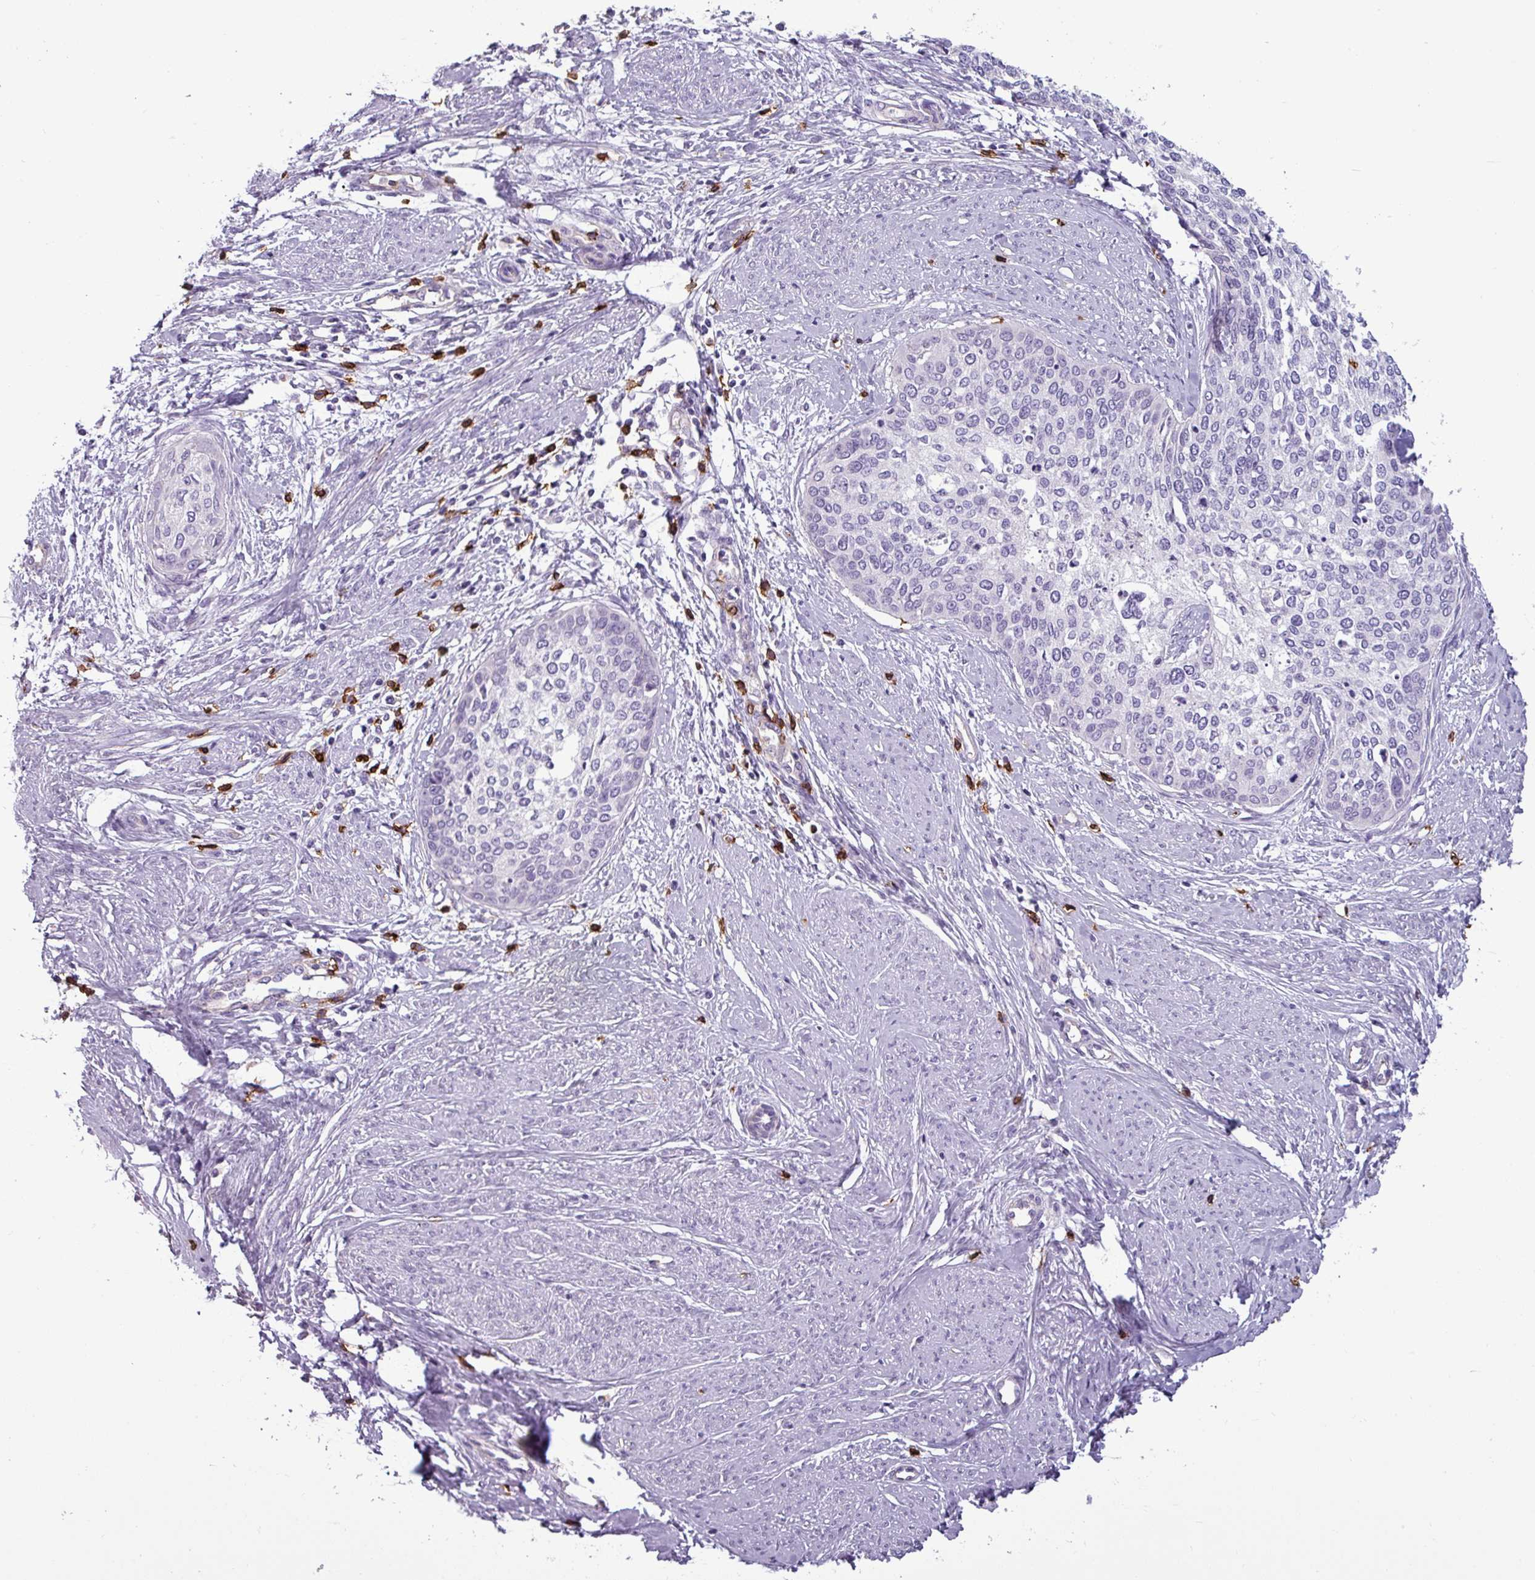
{"staining": {"intensity": "negative", "quantity": "none", "location": "none"}, "tissue": "cervical cancer", "cell_type": "Tumor cells", "image_type": "cancer", "snomed": [{"axis": "morphology", "description": "Squamous cell carcinoma, NOS"}, {"axis": "topography", "description": "Cervix"}], "caption": "This is an immunohistochemistry image of human cervical cancer (squamous cell carcinoma). There is no expression in tumor cells.", "gene": "CD8A", "patient": {"sex": "female", "age": 37}}